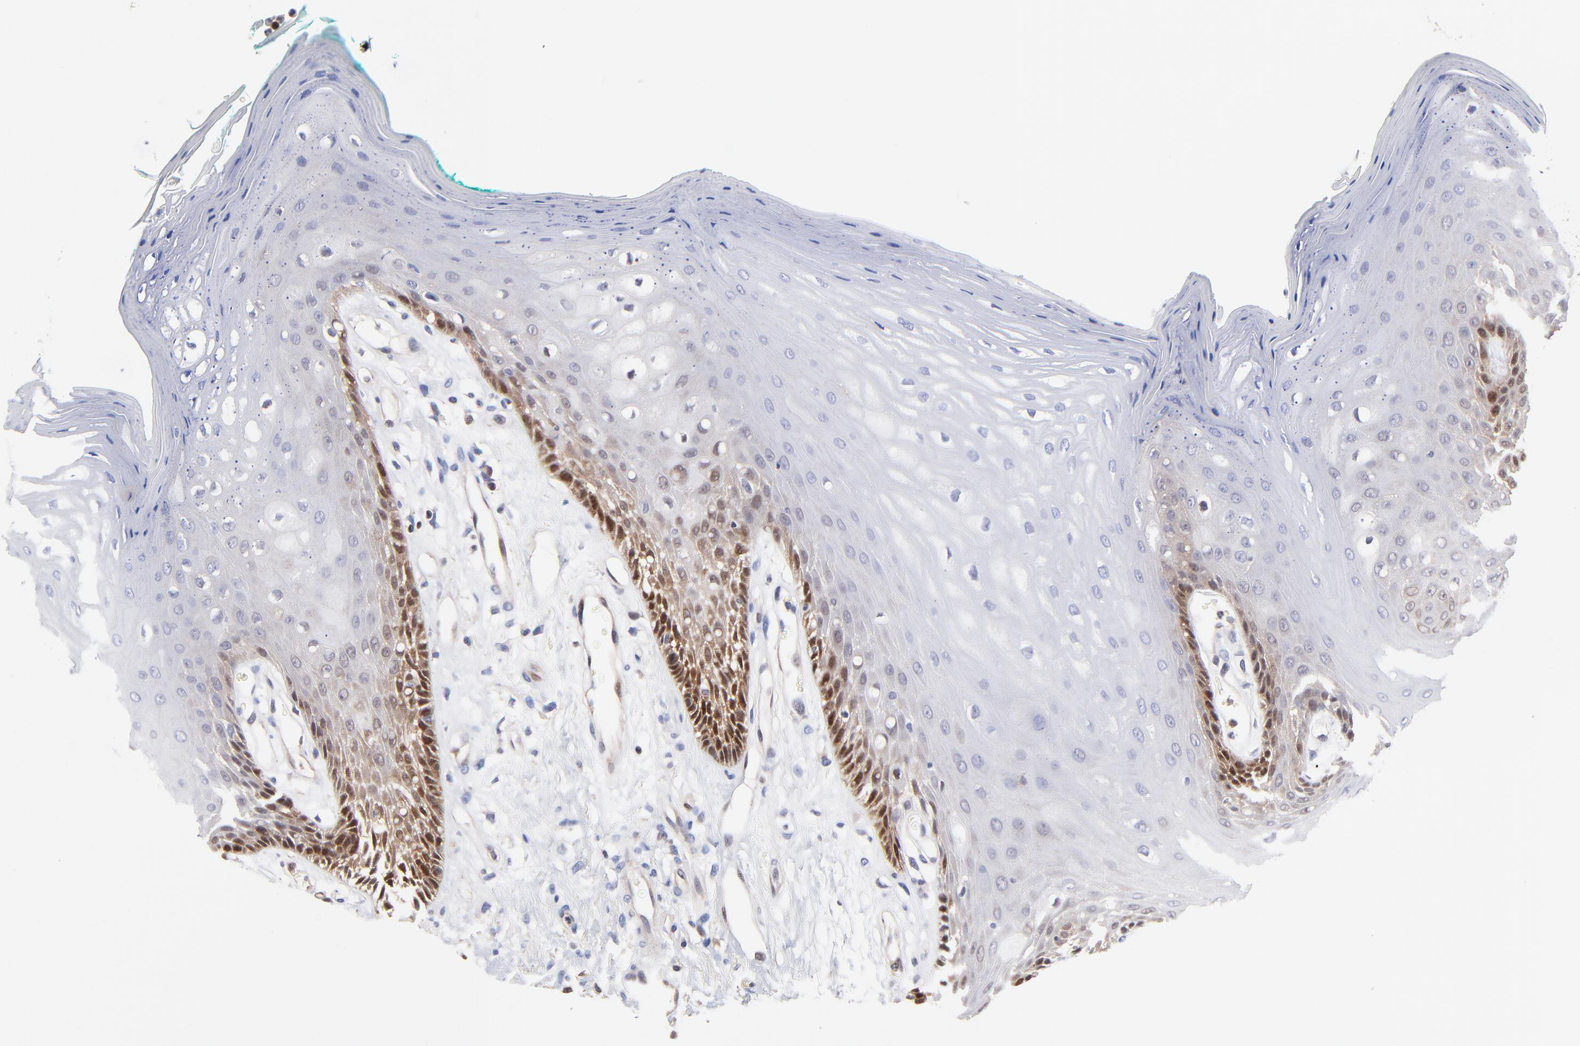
{"staining": {"intensity": "moderate", "quantity": "25%-75%", "location": "cytoplasmic/membranous,nuclear"}, "tissue": "oral mucosa", "cell_type": "Squamous epithelial cells", "image_type": "normal", "snomed": [{"axis": "morphology", "description": "Normal tissue, NOS"}, {"axis": "morphology", "description": "Squamous cell carcinoma, NOS"}, {"axis": "topography", "description": "Skeletal muscle"}, {"axis": "topography", "description": "Oral tissue"}, {"axis": "topography", "description": "Head-Neck"}], "caption": "Human oral mucosa stained for a protein (brown) shows moderate cytoplasmic/membranous,nuclear positive staining in about 25%-75% of squamous epithelial cells.", "gene": "DCTPP1", "patient": {"sex": "female", "age": 84}}